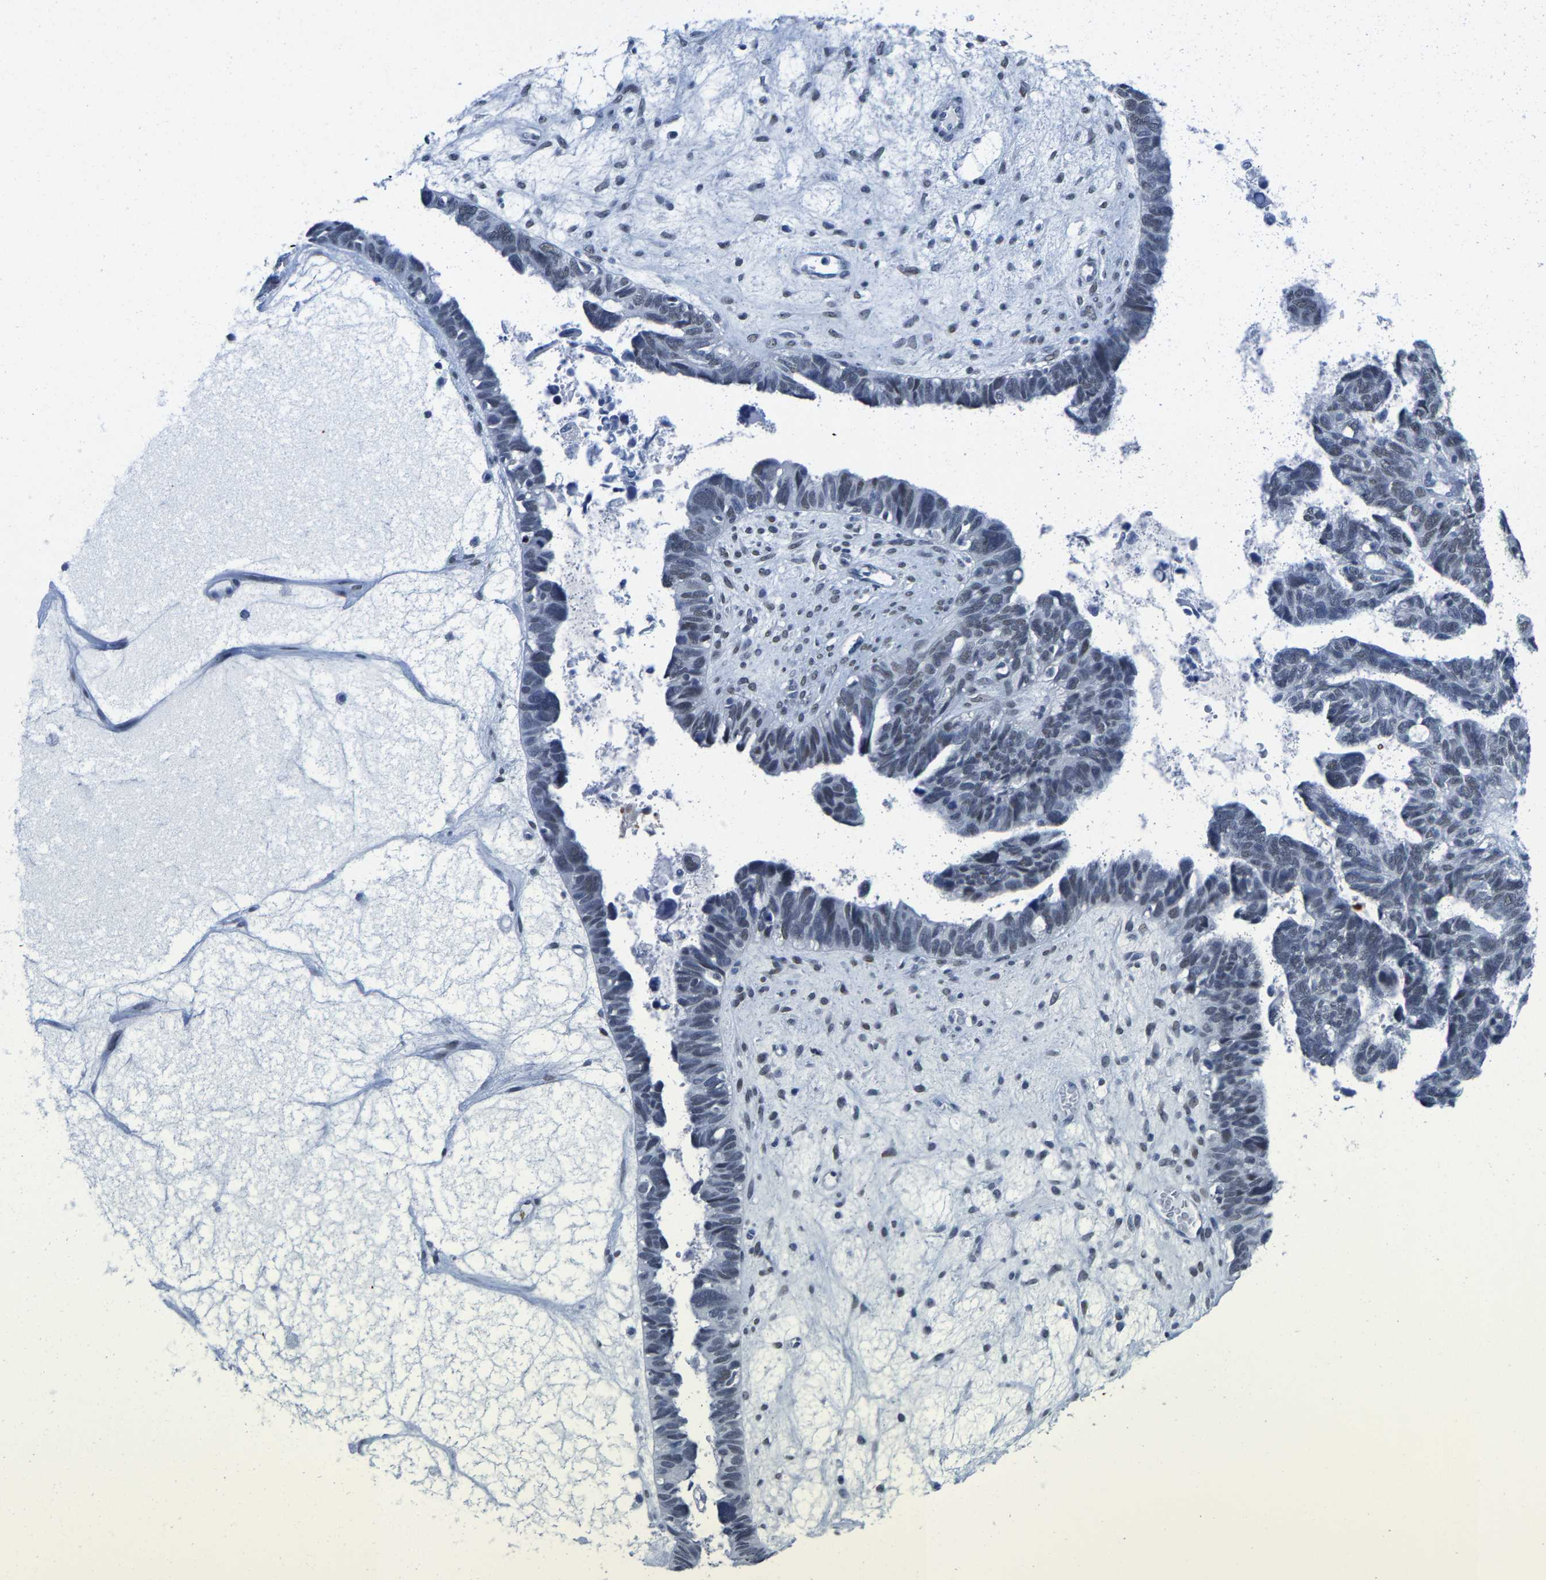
{"staining": {"intensity": "negative", "quantity": "none", "location": "none"}, "tissue": "ovarian cancer", "cell_type": "Tumor cells", "image_type": "cancer", "snomed": [{"axis": "morphology", "description": "Cystadenocarcinoma, serous, NOS"}, {"axis": "topography", "description": "Ovary"}], "caption": "The histopathology image displays no staining of tumor cells in ovarian serous cystadenocarcinoma.", "gene": "SETD1B", "patient": {"sex": "female", "age": 79}}